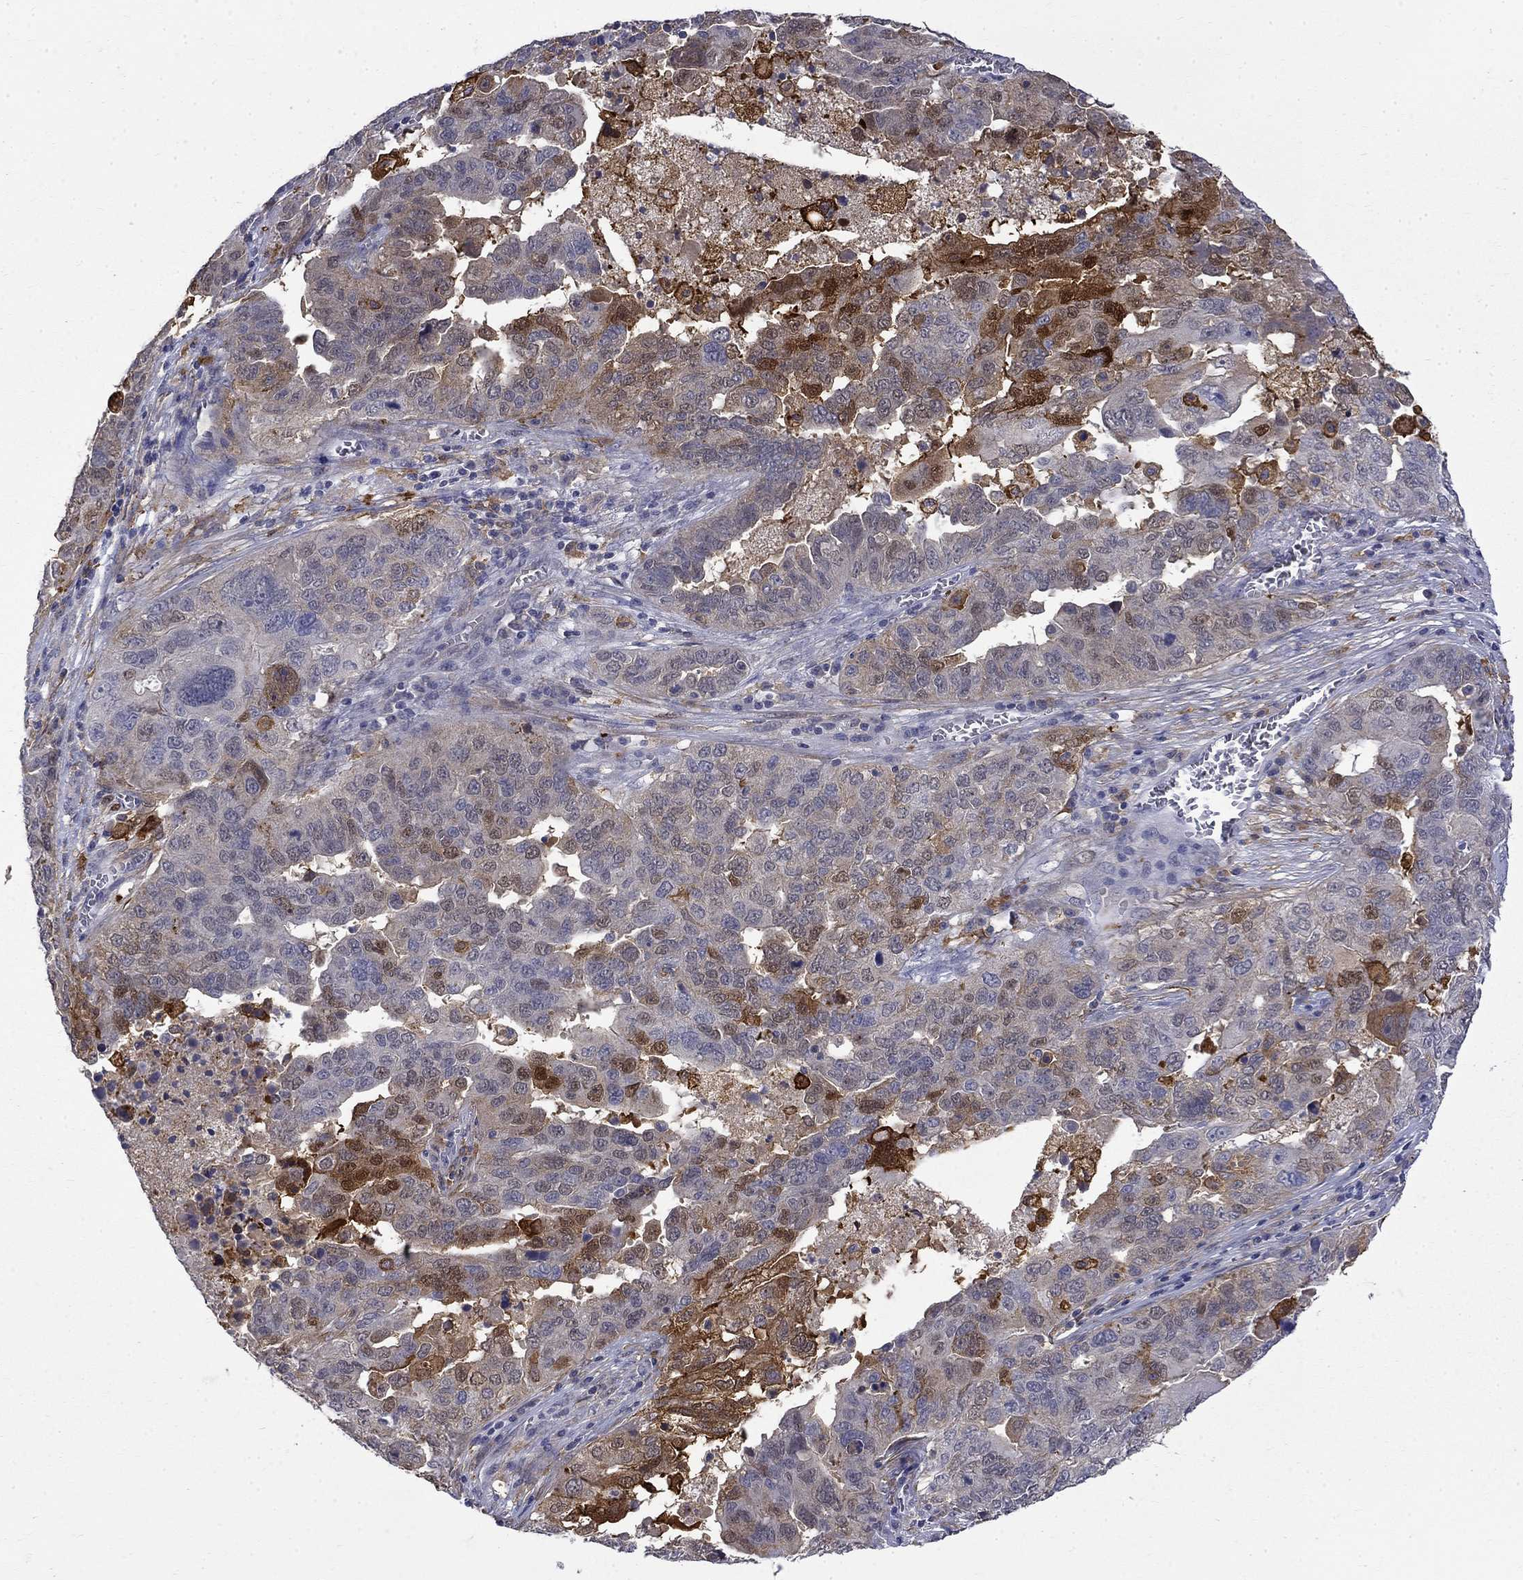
{"staining": {"intensity": "strong", "quantity": "<25%", "location": "cytoplasmic/membranous,nuclear"}, "tissue": "ovarian cancer", "cell_type": "Tumor cells", "image_type": "cancer", "snomed": [{"axis": "morphology", "description": "Carcinoma, endometroid"}, {"axis": "topography", "description": "Soft tissue"}, {"axis": "topography", "description": "Ovary"}], "caption": "This histopathology image displays immunohistochemistry staining of ovarian cancer, with medium strong cytoplasmic/membranous and nuclear staining in about <25% of tumor cells.", "gene": "PCBP3", "patient": {"sex": "female", "age": 52}}